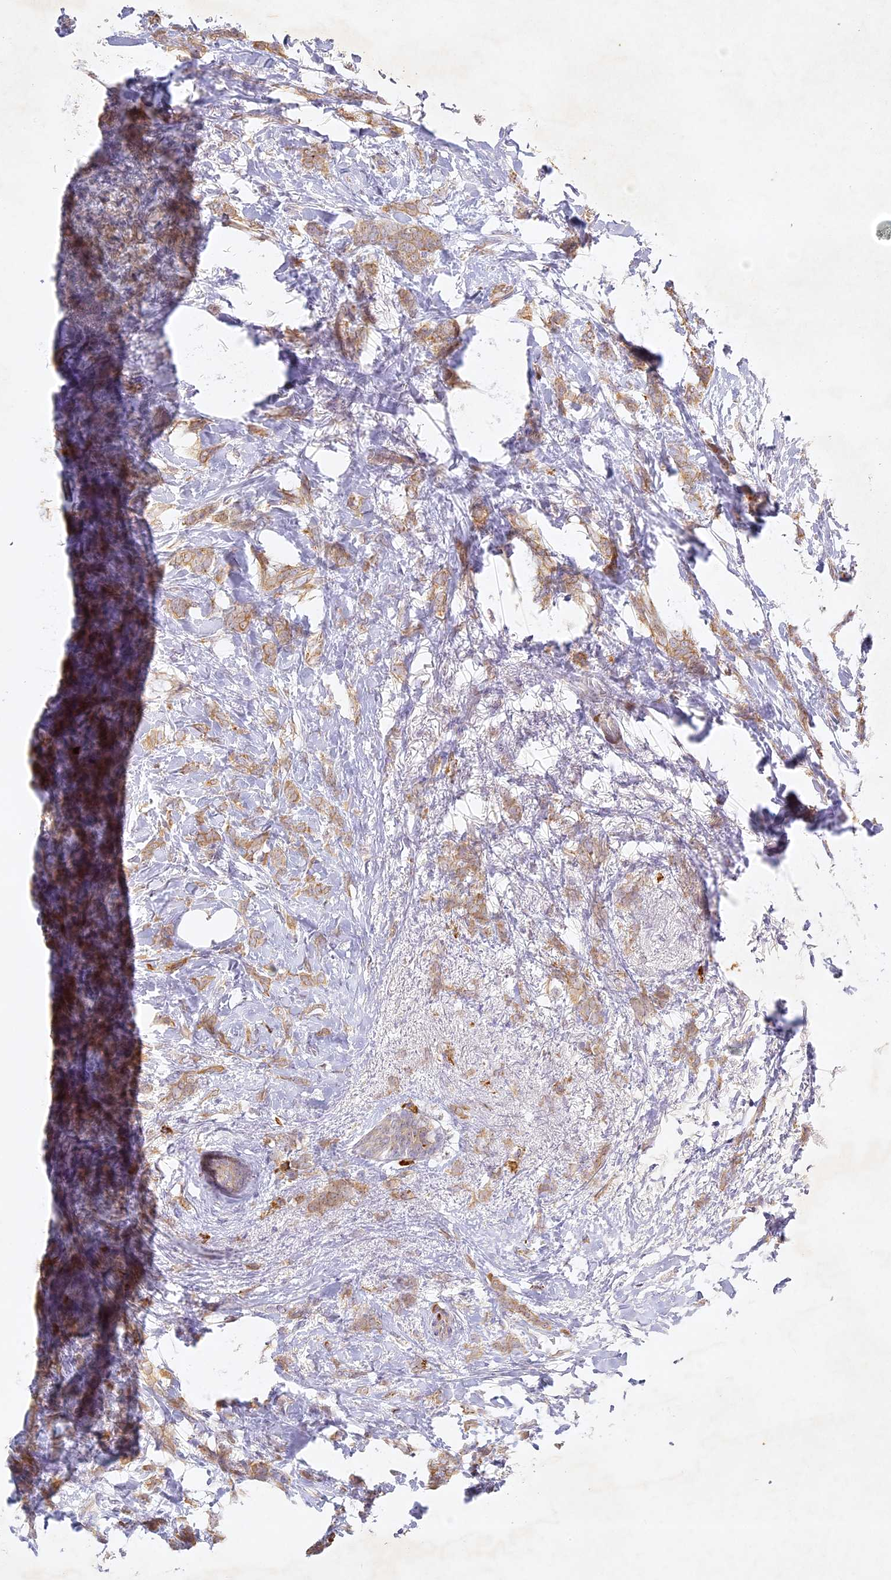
{"staining": {"intensity": "moderate", "quantity": ">75%", "location": "cytoplasmic/membranous"}, "tissue": "breast cancer", "cell_type": "Tumor cells", "image_type": "cancer", "snomed": [{"axis": "morphology", "description": "Lobular carcinoma, in situ"}, {"axis": "morphology", "description": "Lobular carcinoma"}, {"axis": "topography", "description": "Breast"}], "caption": "Tumor cells show medium levels of moderate cytoplasmic/membranous staining in approximately >75% of cells in human breast lobular carcinoma in situ.", "gene": "SLC30A5", "patient": {"sex": "female", "age": 41}}